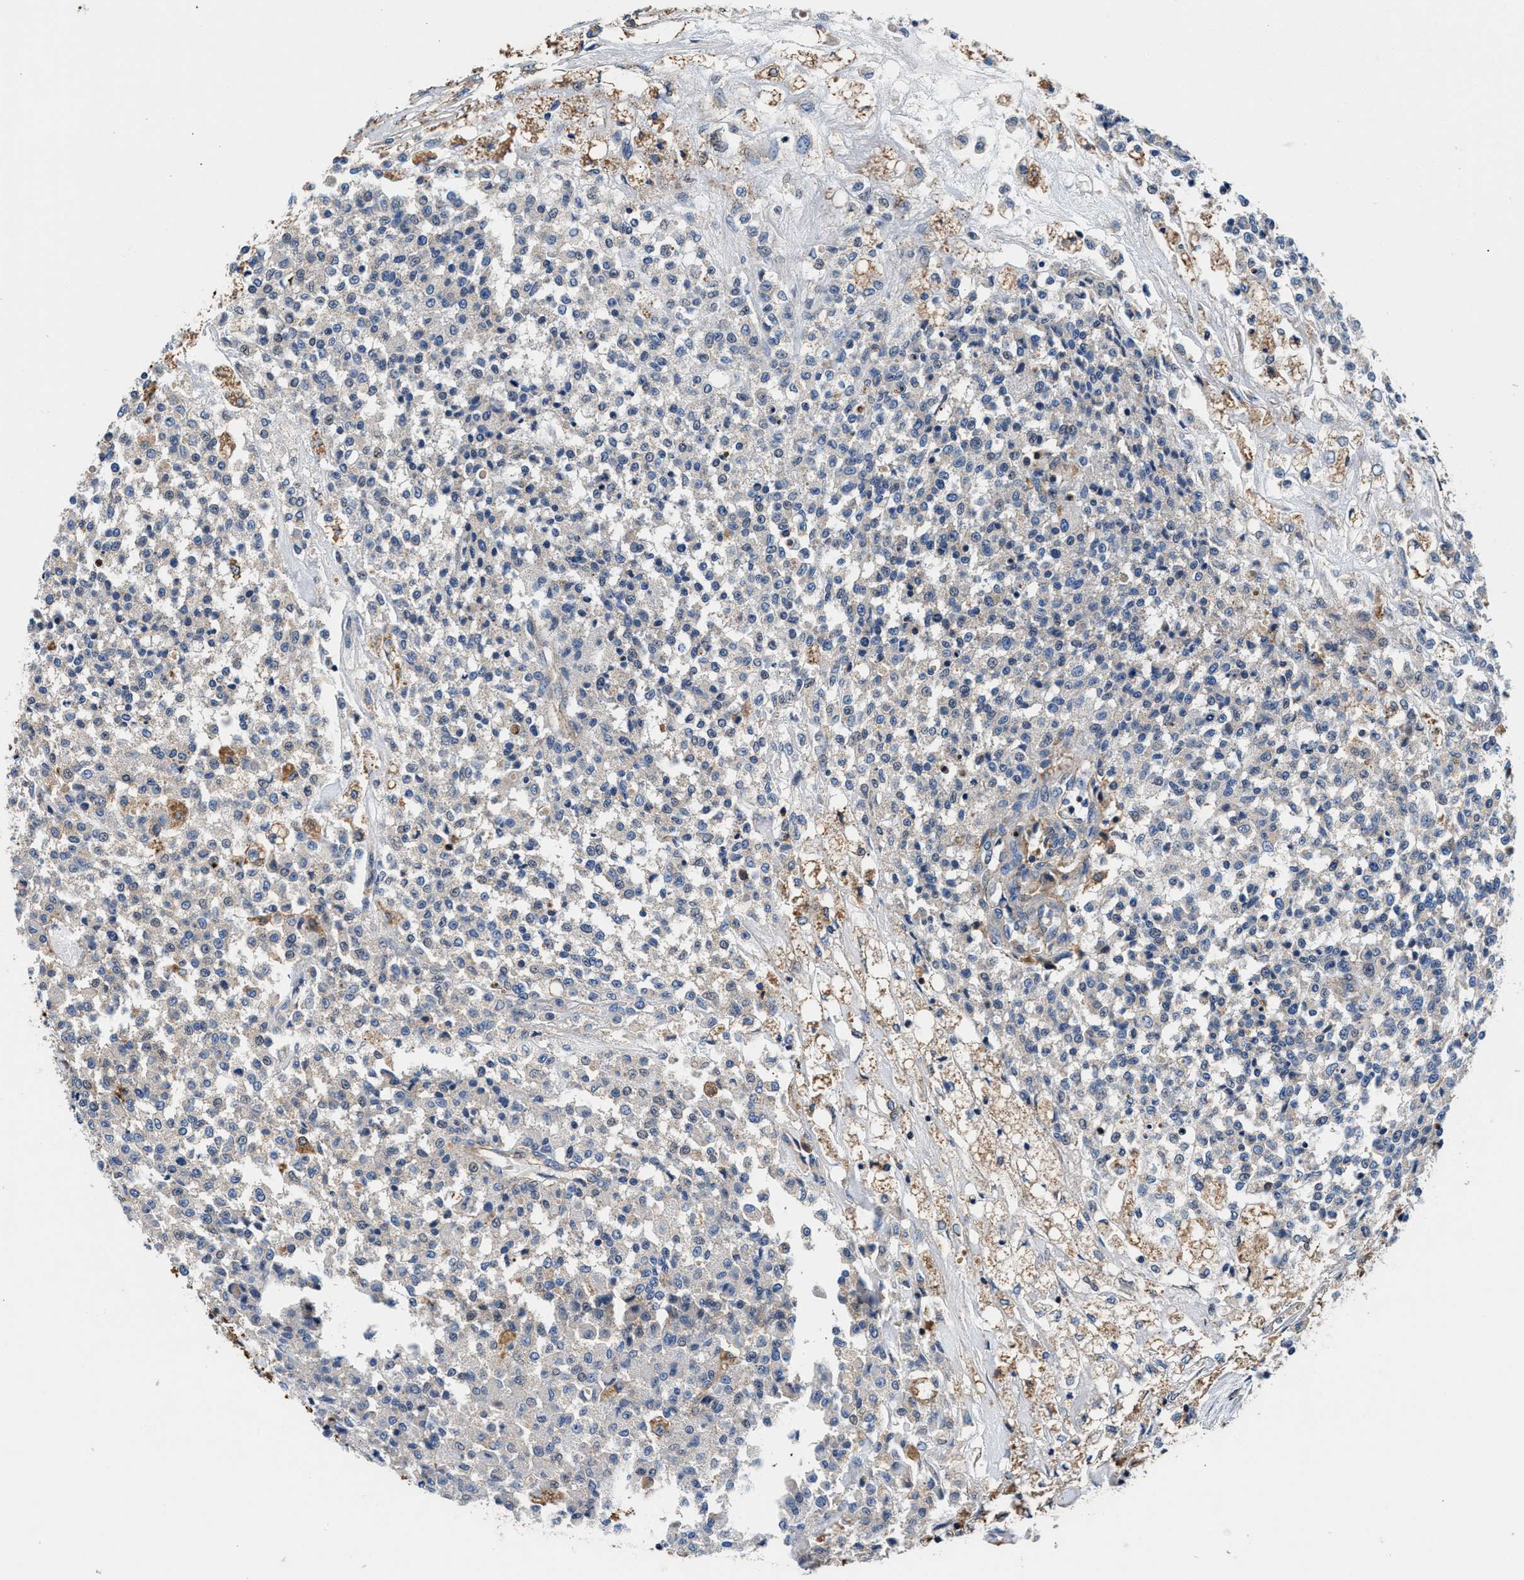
{"staining": {"intensity": "negative", "quantity": "none", "location": "none"}, "tissue": "testis cancer", "cell_type": "Tumor cells", "image_type": "cancer", "snomed": [{"axis": "morphology", "description": "Seminoma, NOS"}, {"axis": "topography", "description": "Testis"}], "caption": "IHC of human testis seminoma displays no positivity in tumor cells.", "gene": "PPP1R9B", "patient": {"sex": "male", "age": 59}}